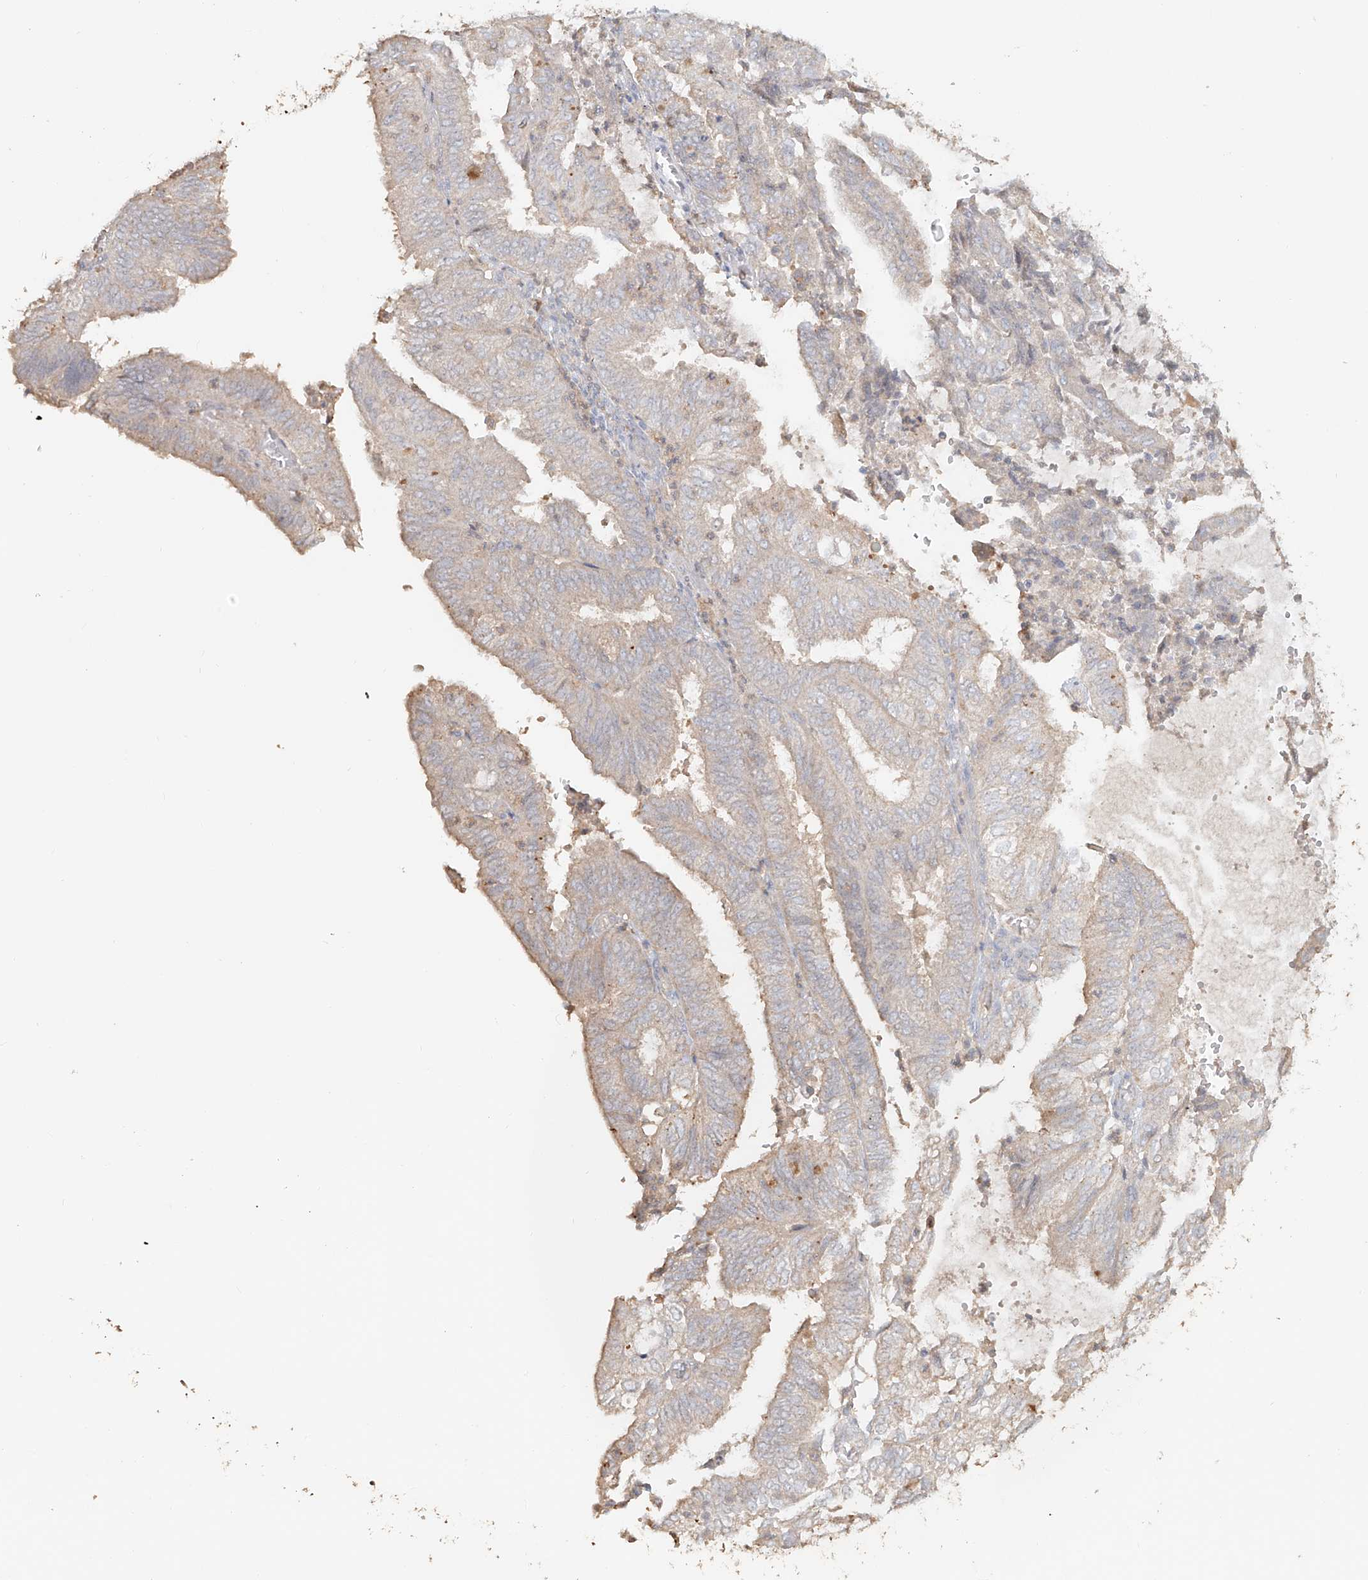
{"staining": {"intensity": "negative", "quantity": "none", "location": "none"}, "tissue": "endometrial cancer", "cell_type": "Tumor cells", "image_type": "cancer", "snomed": [{"axis": "morphology", "description": "Adenocarcinoma, NOS"}, {"axis": "topography", "description": "Uterus"}], "caption": "IHC image of adenocarcinoma (endometrial) stained for a protein (brown), which reveals no positivity in tumor cells.", "gene": "NPHS1", "patient": {"sex": "female", "age": 60}}